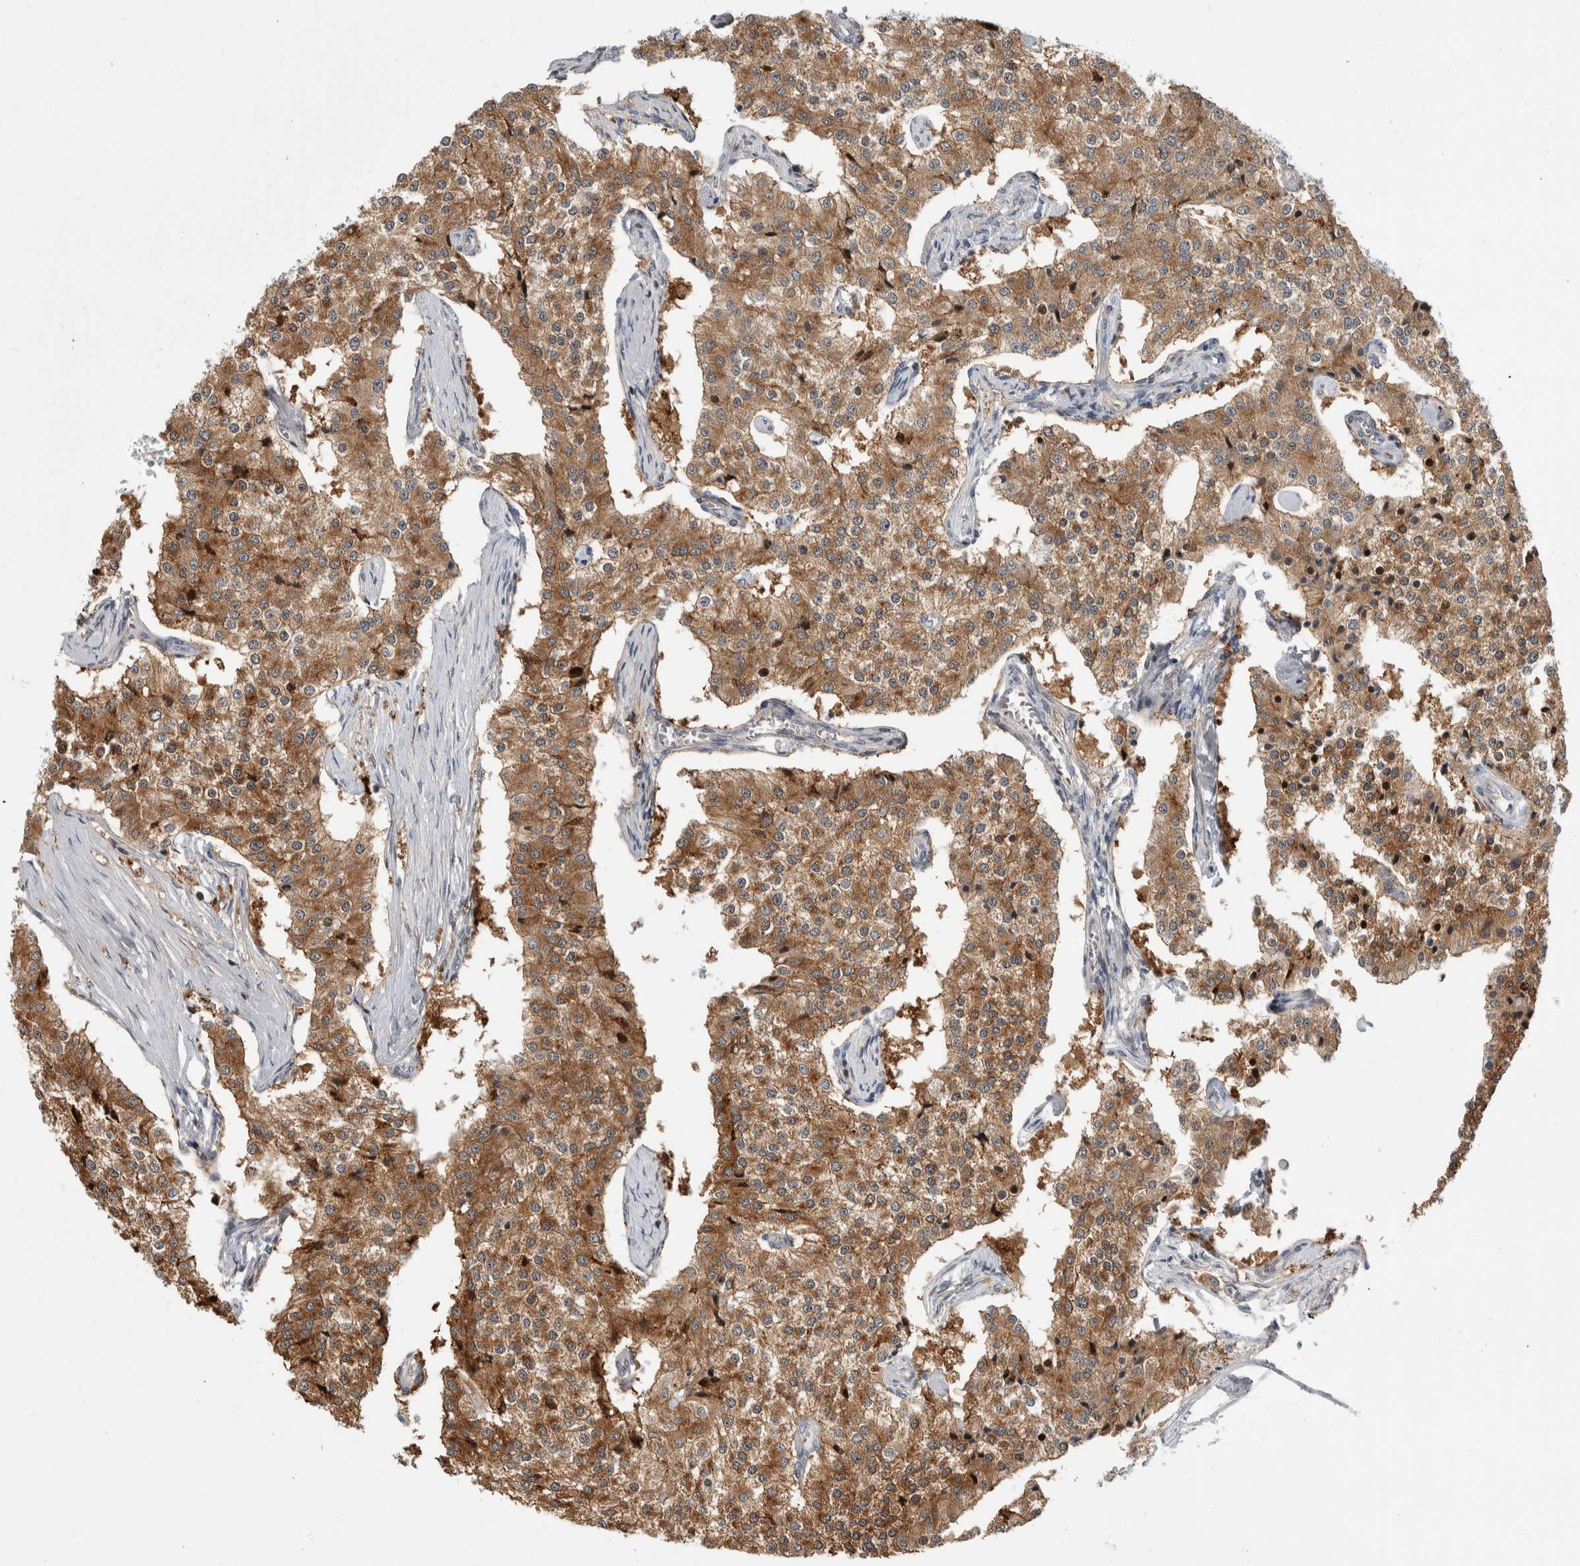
{"staining": {"intensity": "moderate", "quantity": ">75%", "location": "cytoplasmic/membranous"}, "tissue": "carcinoid", "cell_type": "Tumor cells", "image_type": "cancer", "snomed": [{"axis": "morphology", "description": "Carcinoid, malignant, NOS"}, {"axis": "topography", "description": "Colon"}], "caption": "DAB immunohistochemical staining of carcinoid exhibits moderate cytoplasmic/membranous protein positivity in about >75% of tumor cells. (Brightfield microscopy of DAB IHC at high magnification).", "gene": "MSL1", "patient": {"sex": "female", "age": 52}}